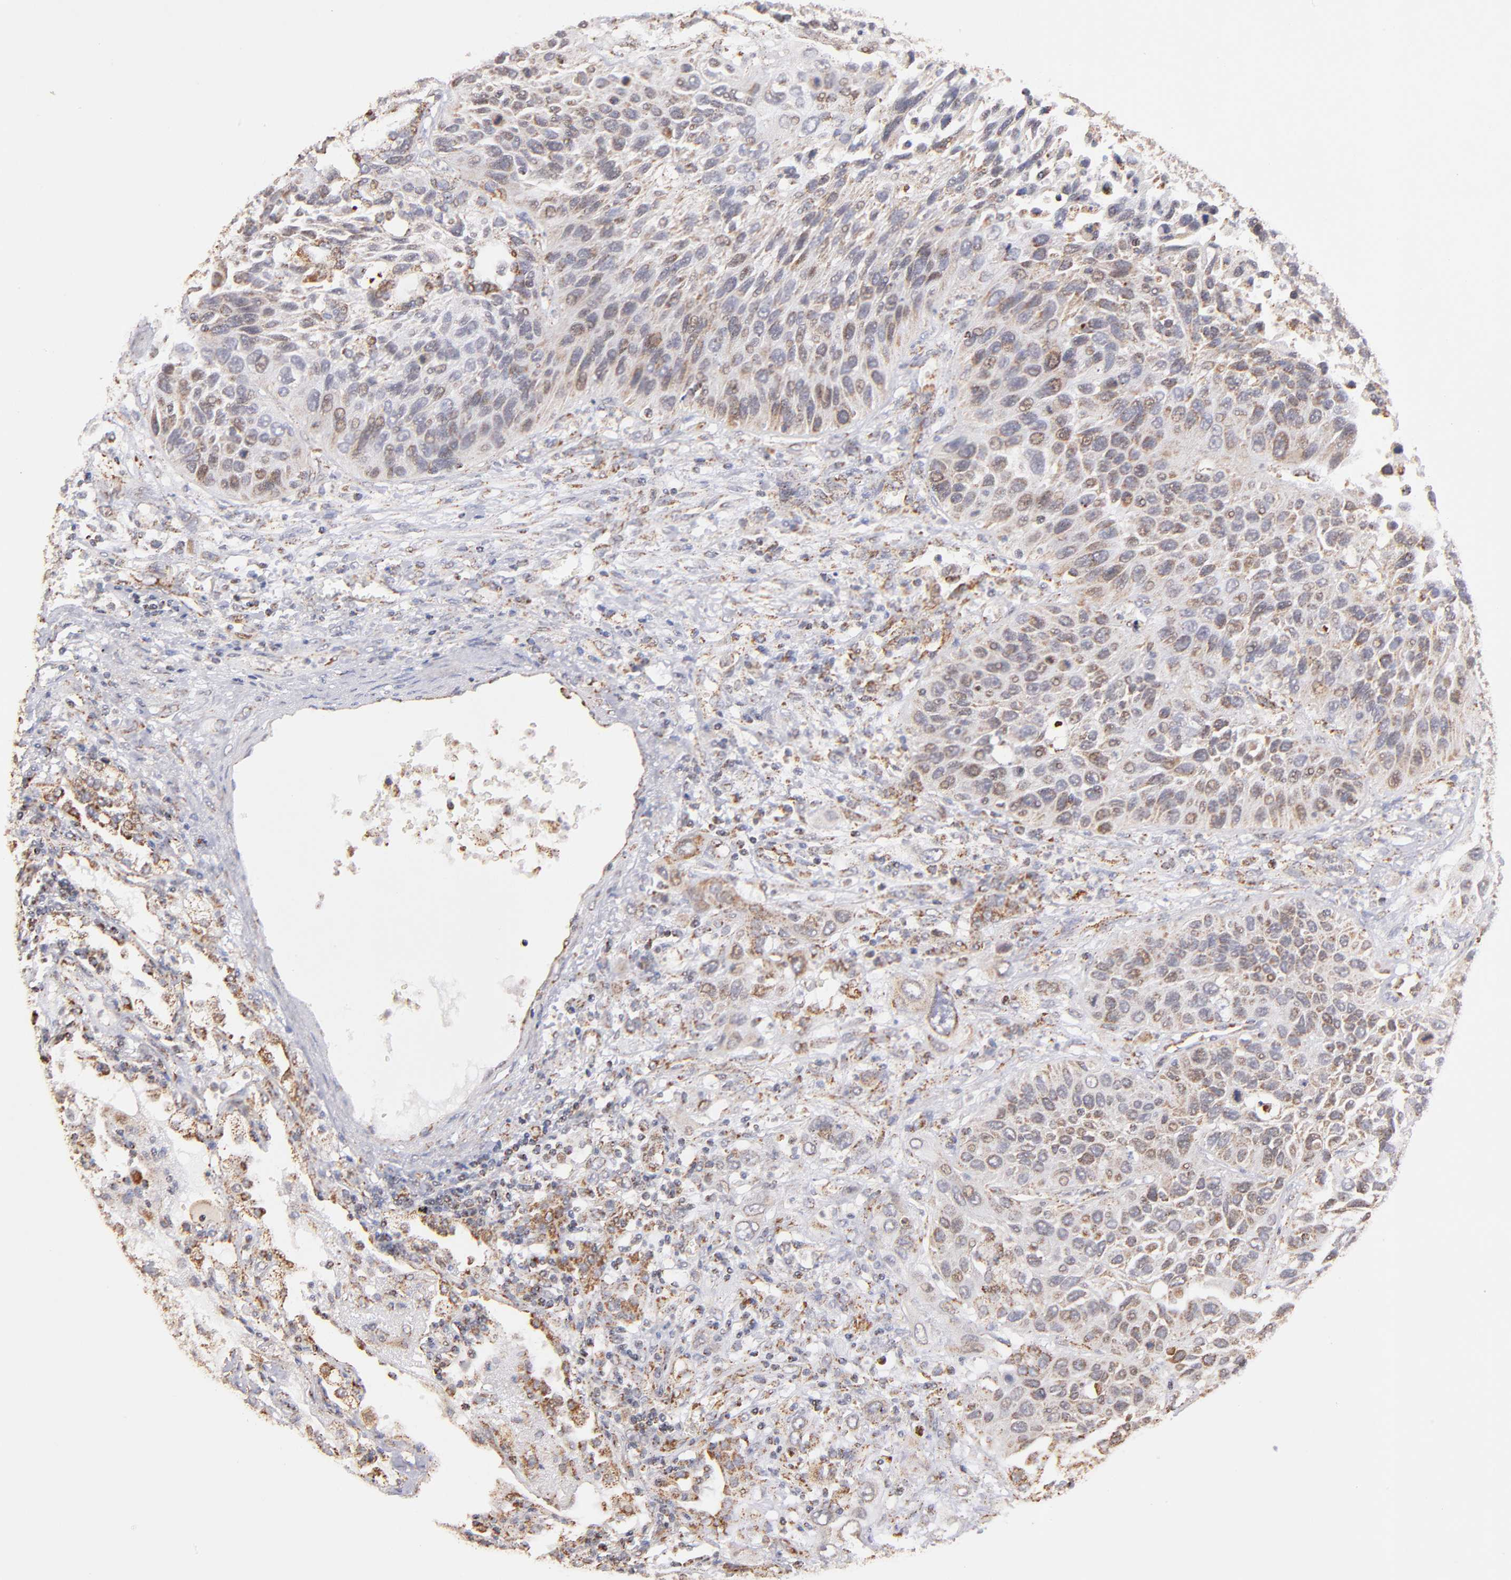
{"staining": {"intensity": "weak", "quantity": ">75%", "location": "cytoplasmic/membranous"}, "tissue": "lung cancer", "cell_type": "Tumor cells", "image_type": "cancer", "snomed": [{"axis": "morphology", "description": "Squamous cell carcinoma, NOS"}, {"axis": "topography", "description": "Lung"}], "caption": "Immunohistochemistry of human squamous cell carcinoma (lung) exhibits low levels of weak cytoplasmic/membranous expression in approximately >75% of tumor cells.", "gene": "DLST", "patient": {"sex": "female", "age": 76}}